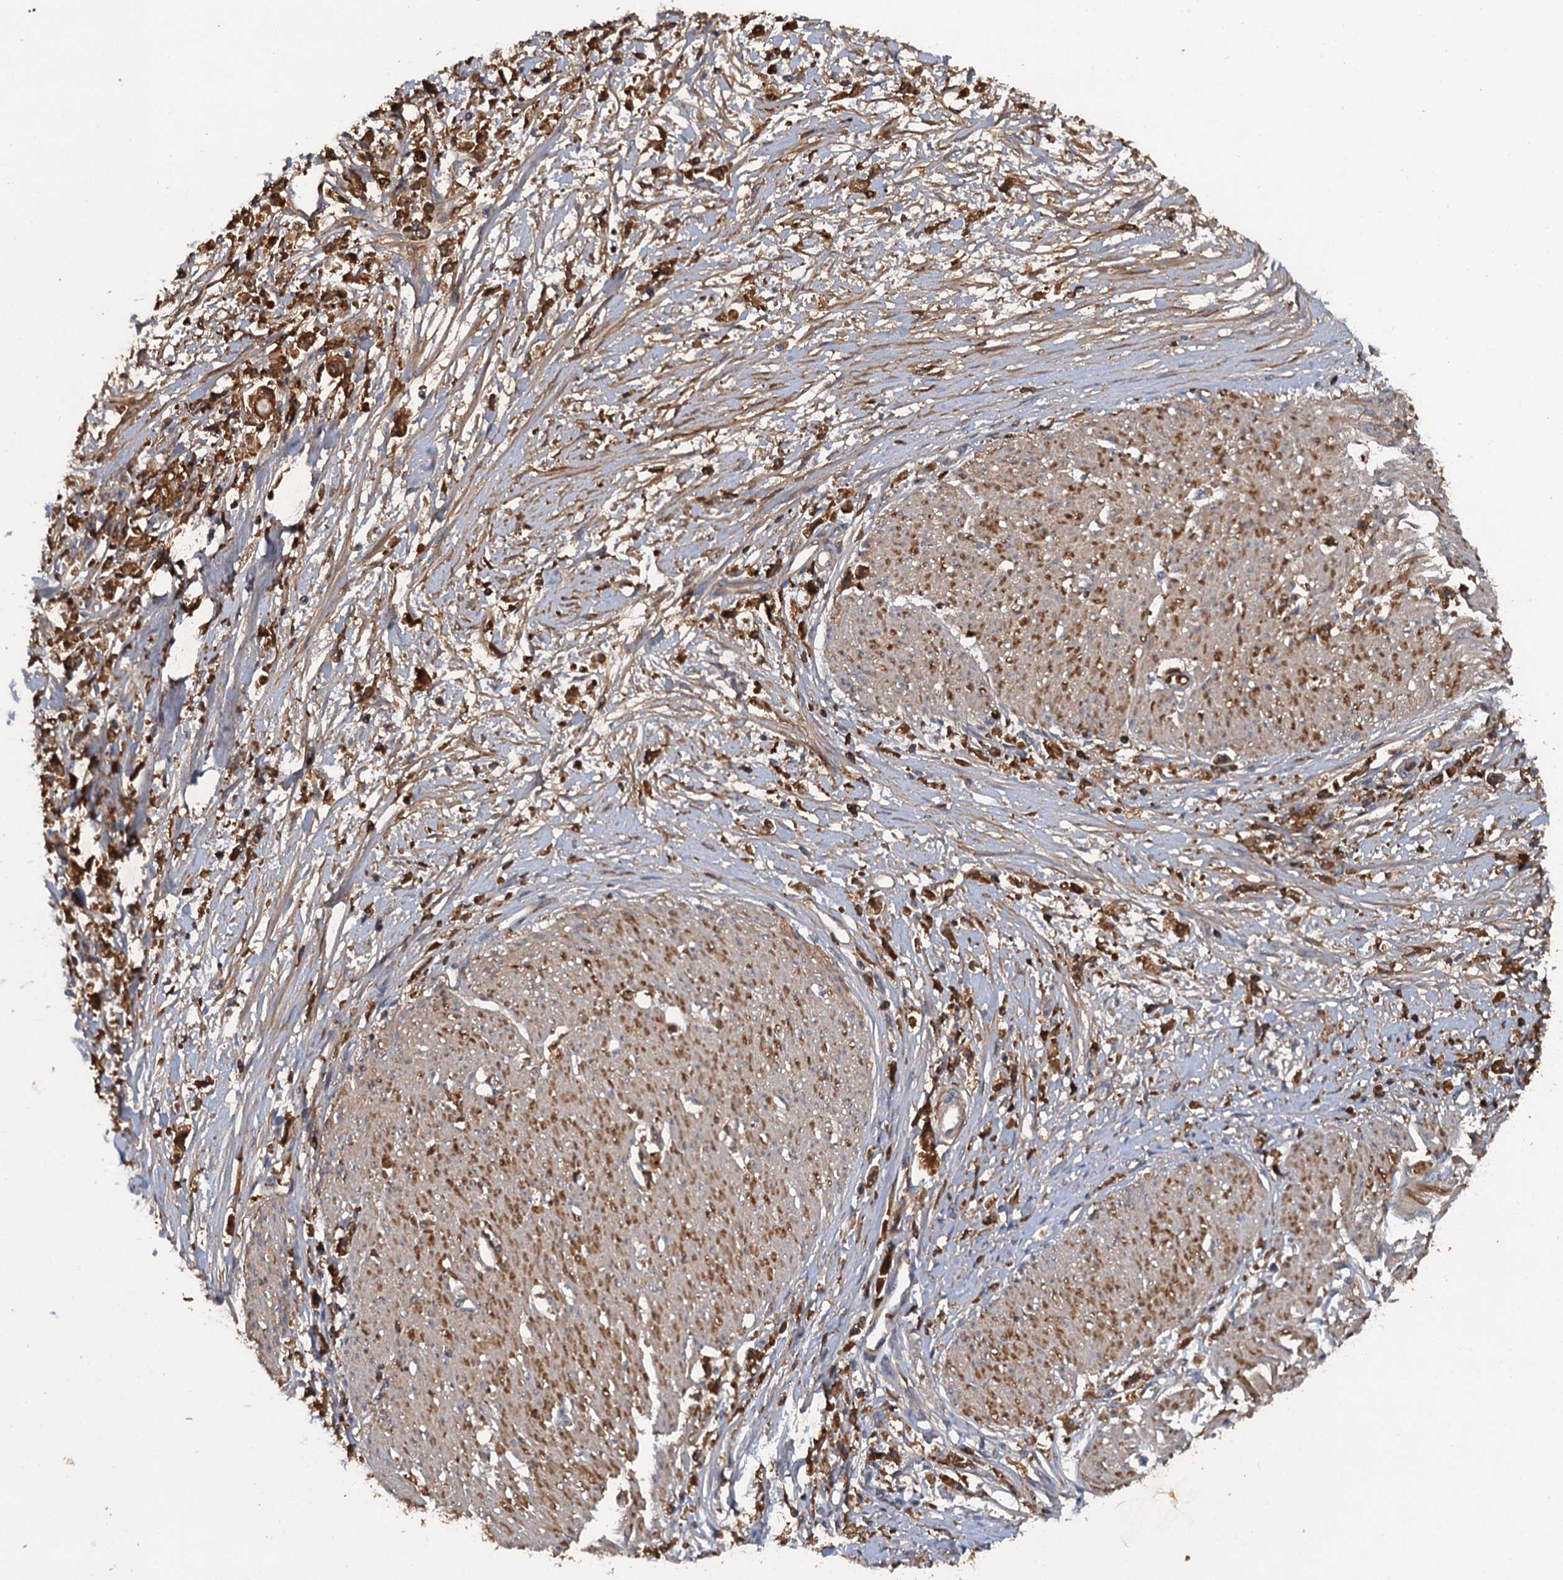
{"staining": {"intensity": "moderate", "quantity": ">75%", "location": "cytoplasmic/membranous"}, "tissue": "stomach cancer", "cell_type": "Tumor cells", "image_type": "cancer", "snomed": [{"axis": "morphology", "description": "Adenocarcinoma, NOS"}, {"axis": "topography", "description": "Stomach"}], "caption": "Brown immunohistochemical staining in human adenocarcinoma (stomach) reveals moderate cytoplasmic/membranous expression in approximately >75% of tumor cells. The protein of interest is shown in brown color, while the nuclei are stained blue.", "gene": "HAPLN3", "patient": {"sex": "female", "age": 59}}